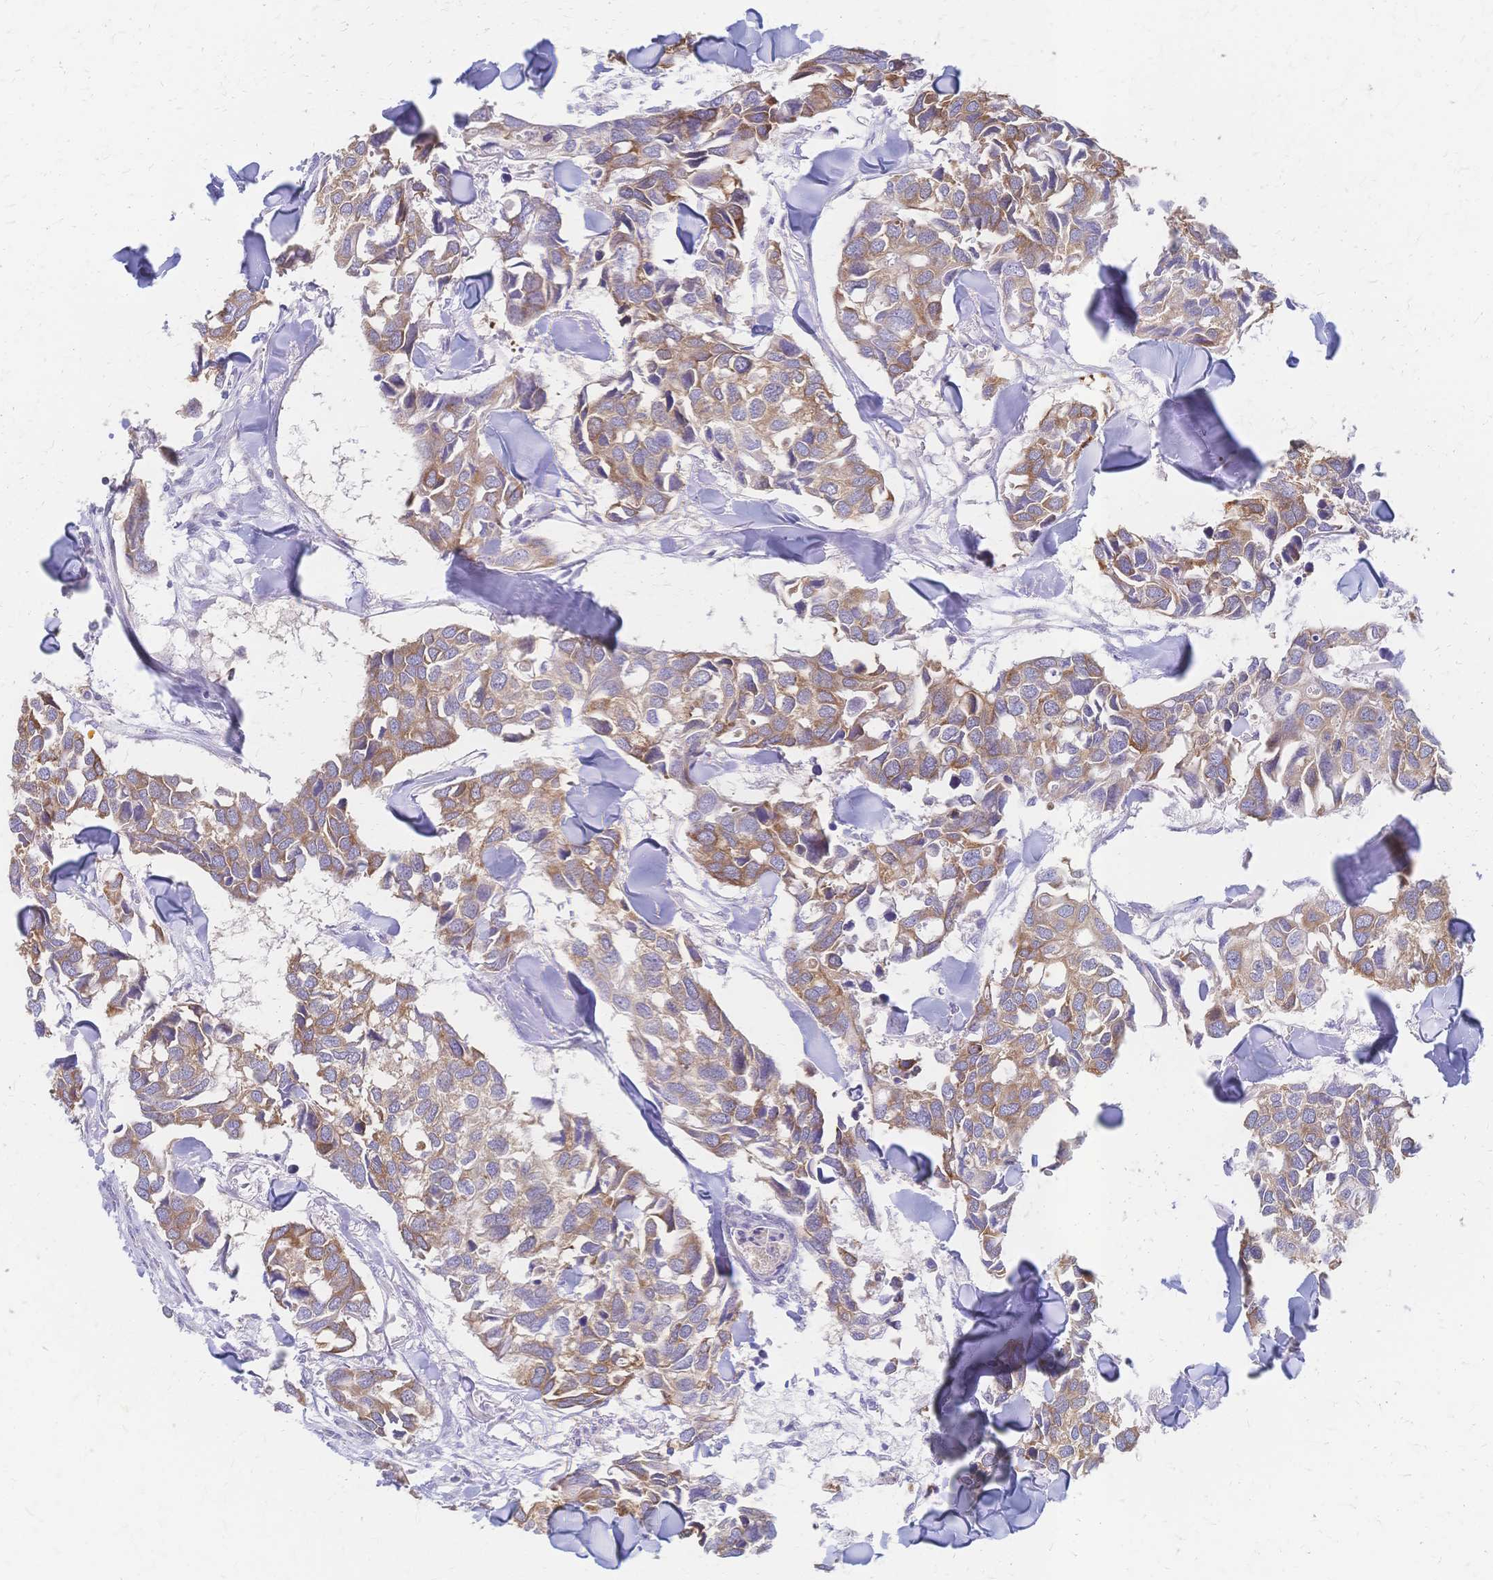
{"staining": {"intensity": "moderate", "quantity": ">75%", "location": "cytoplasmic/membranous"}, "tissue": "breast cancer", "cell_type": "Tumor cells", "image_type": "cancer", "snomed": [{"axis": "morphology", "description": "Duct carcinoma"}, {"axis": "topography", "description": "Breast"}], "caption": "This is an image of IHC staining of breast cancer (infiltrating ductal carcinoma), which shows moderate positivity in the cytoplasmic/membranous of tumor cells.", "gene": "CYB5A", "patient": {"sex": "female", "age": 83}}